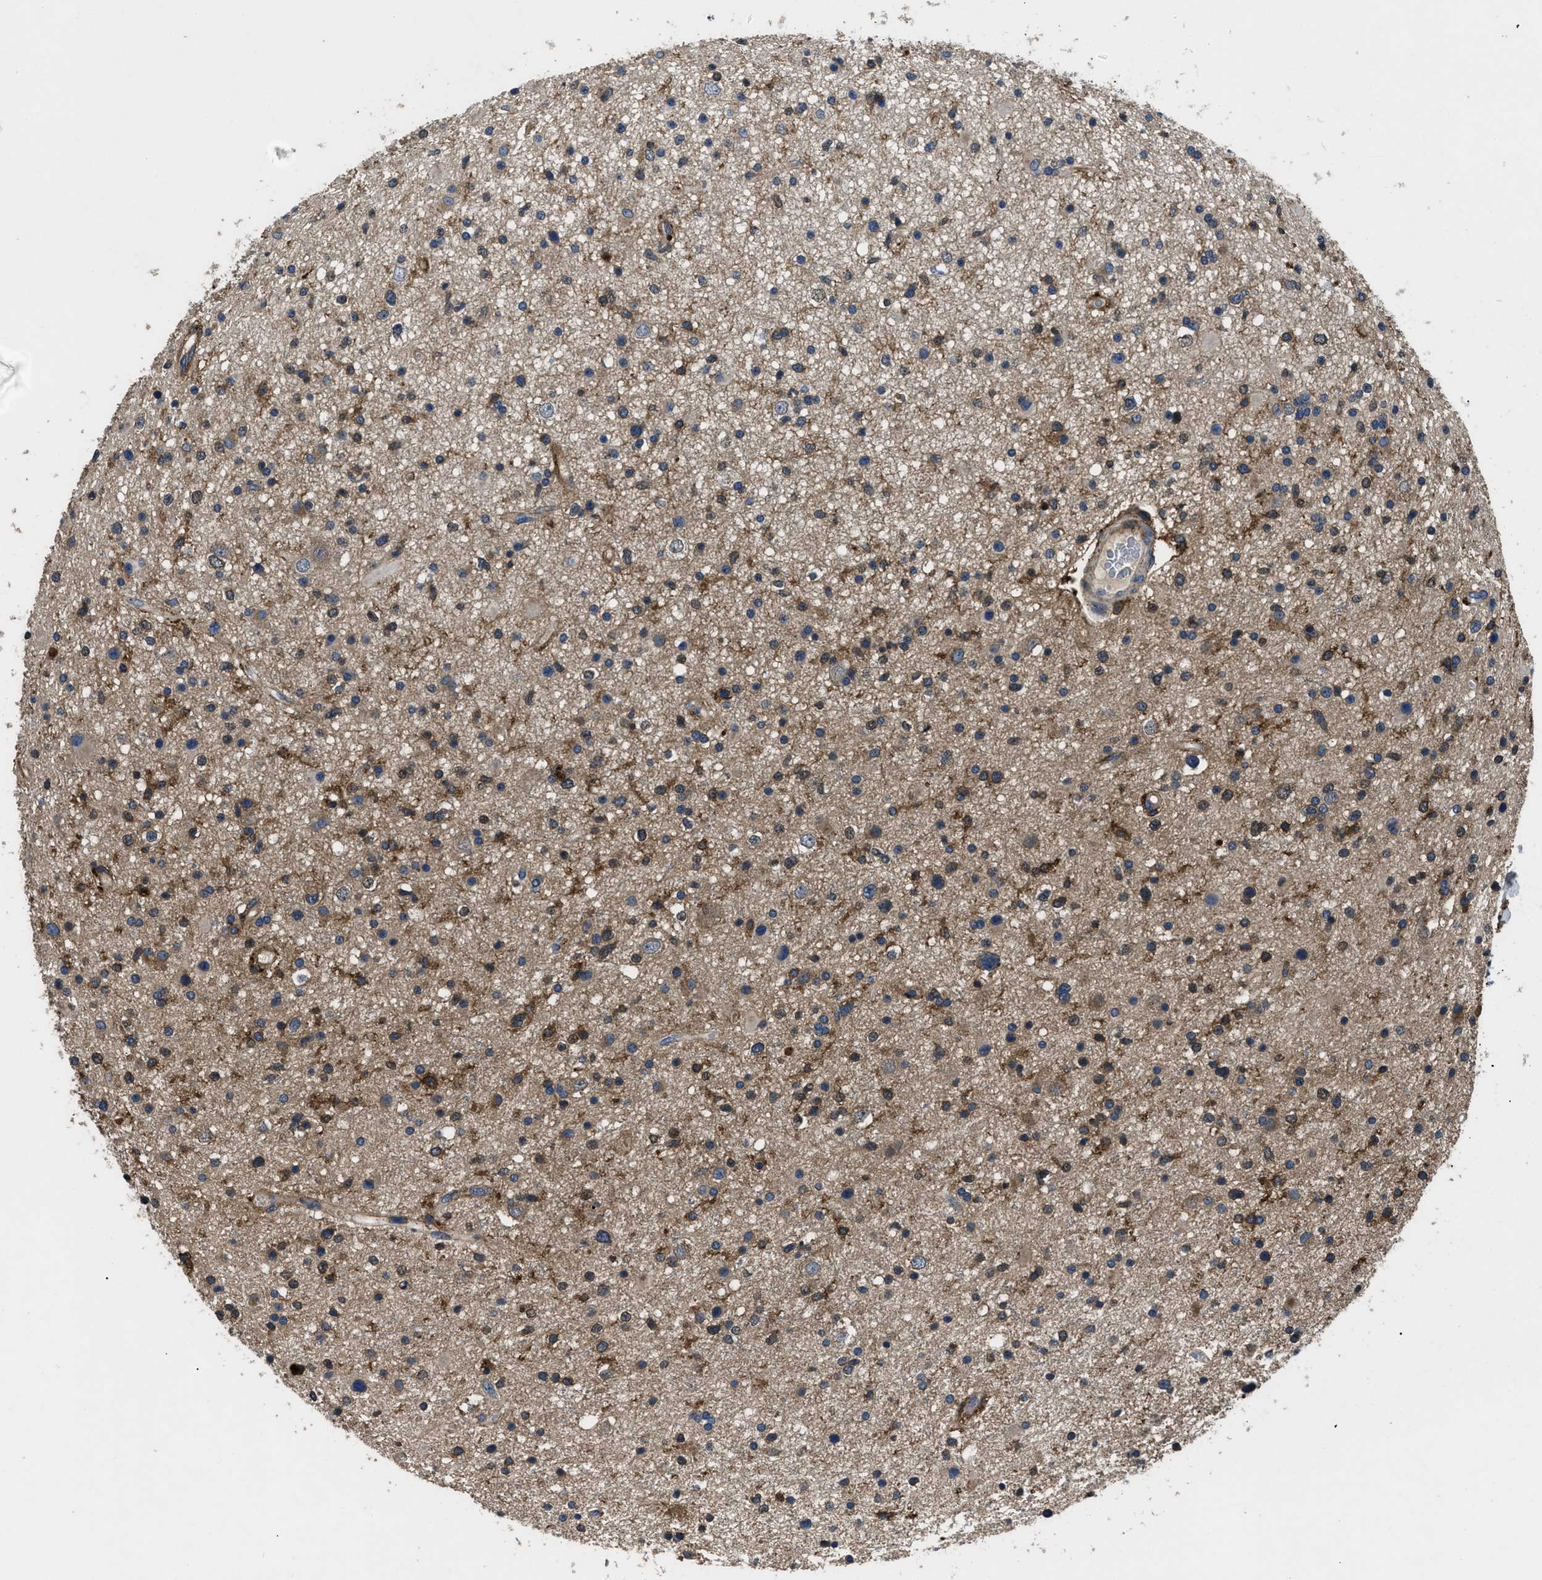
{"staining": {"intensity": "moderate", "quantity": "25%-75%", "location": "cytoplasmic/membranous"}, "tissue": "glioma", "cell_type": "Tumor cells", "image_type": "cancer", "snomed": [{"axis": "morphology", "description": "Glioma, malignant, High grade"}, {"axis": "topography", "description": "Brain"}], "caption": "DAB (3,3'-diaminobenzidine) immunohistochemical staining of malignant glioma (high-grade) displays moderate cytoplasmic/membranous protein staining in approximately 25%-75% of tumor cells.", "gene": "CD276", "patient": {"sex": "male", "age": 33}}